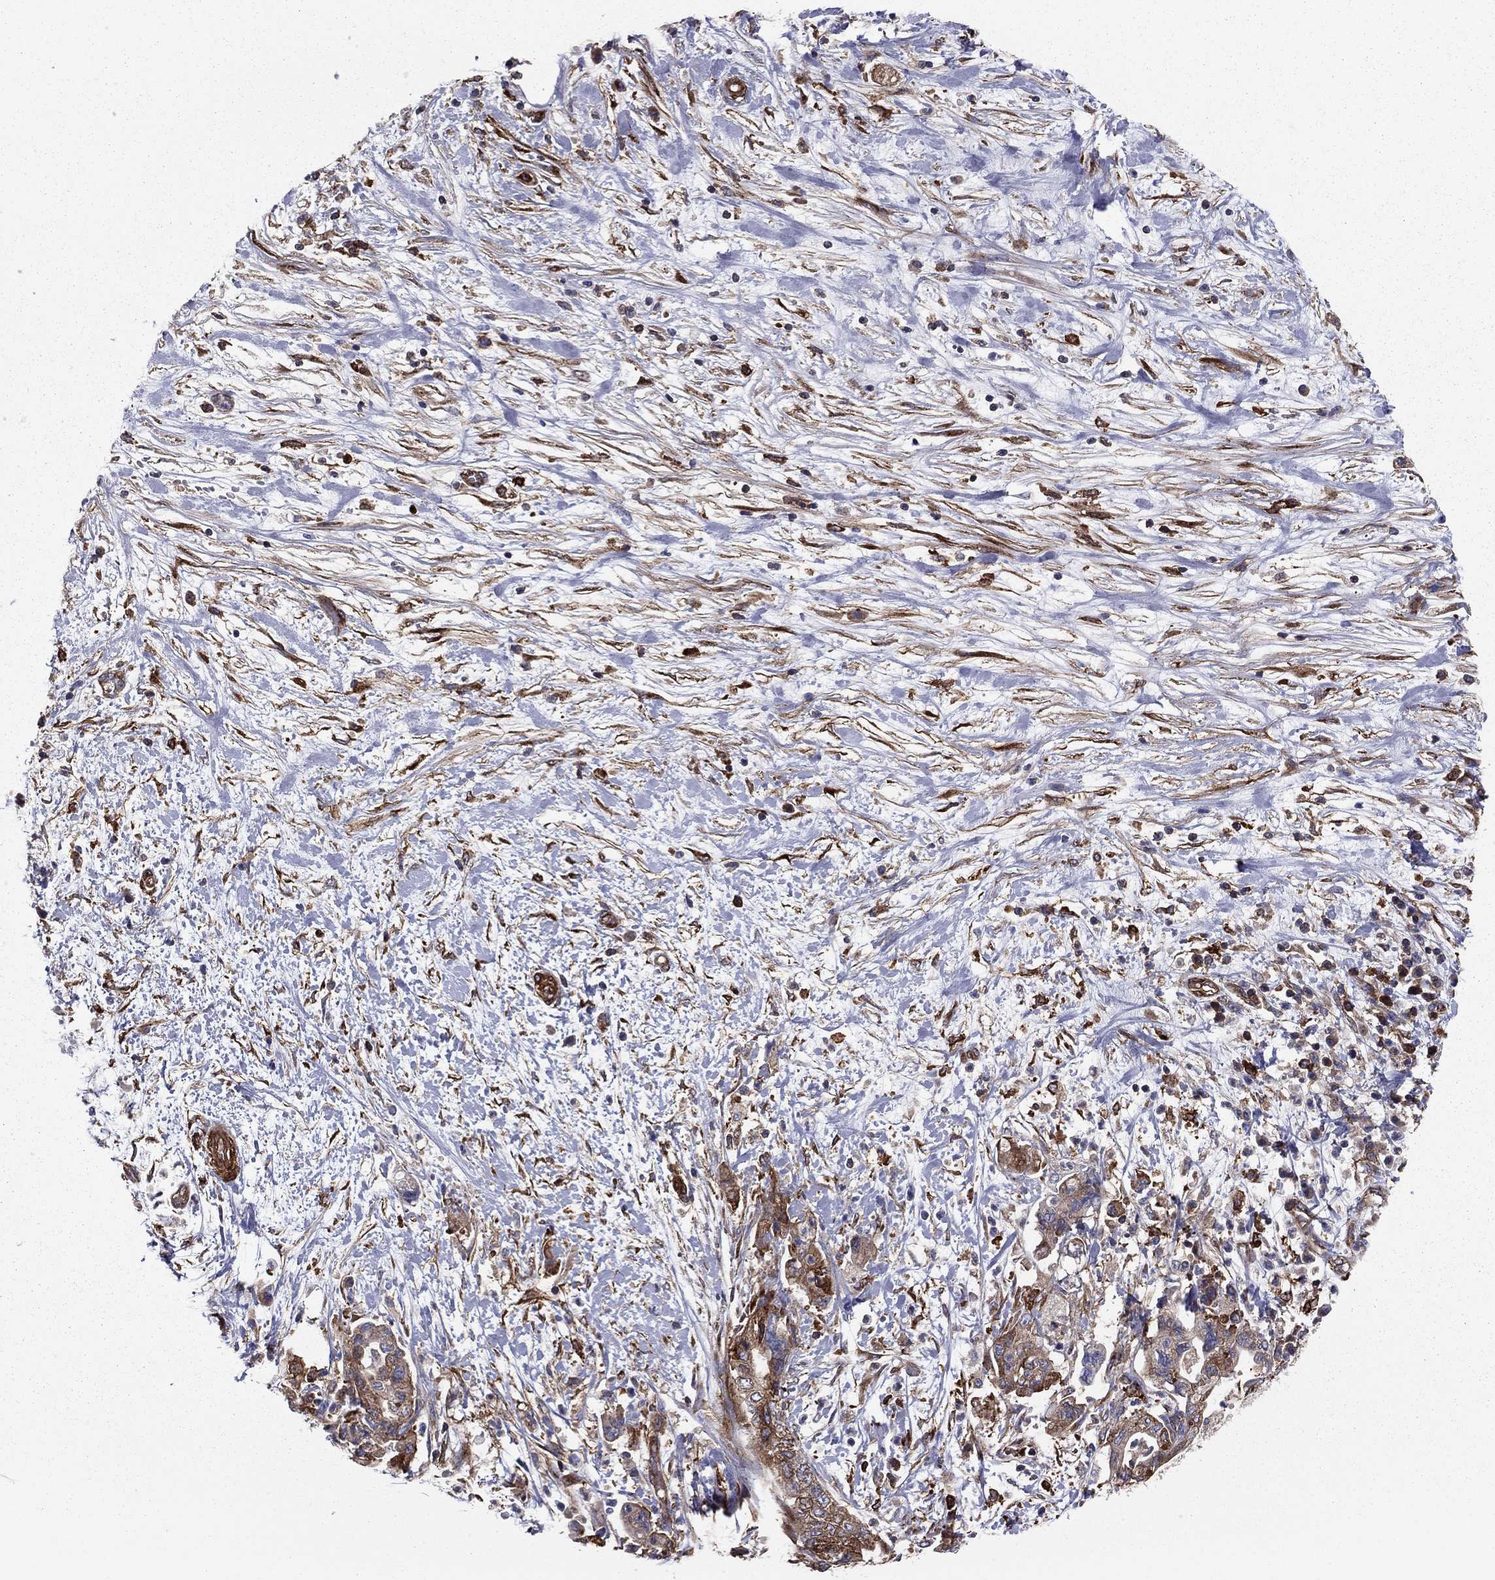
{"staining": {"intensity": "moderate", "quantity": "25%-75%", "location": "cytoplasmic/membranous"}, "tissue": "pancreatic cancer", "cell_type": "Tumor cells", "image_type": "cancer", "snomed": [{"axis": "morphology", "description": "Adenocarcinoma, NOS"}, {"axis": "topography", "description": "Pancreas"}], "caption": "Pancreatic cancer (adenocarcinoma) was stained to show a protein in brown. There is medium levels of moderate cytoplasmic/membranous expression in about 25%-75% of tumor cells. The staining was performed using DAB to visualize the protein expression in brown, while the nuclei were stained in blue with hematoxylin (Magnification: 20x).", "gene": "EHBP1L1", "patient": {"sex": "female", "age": 73}}